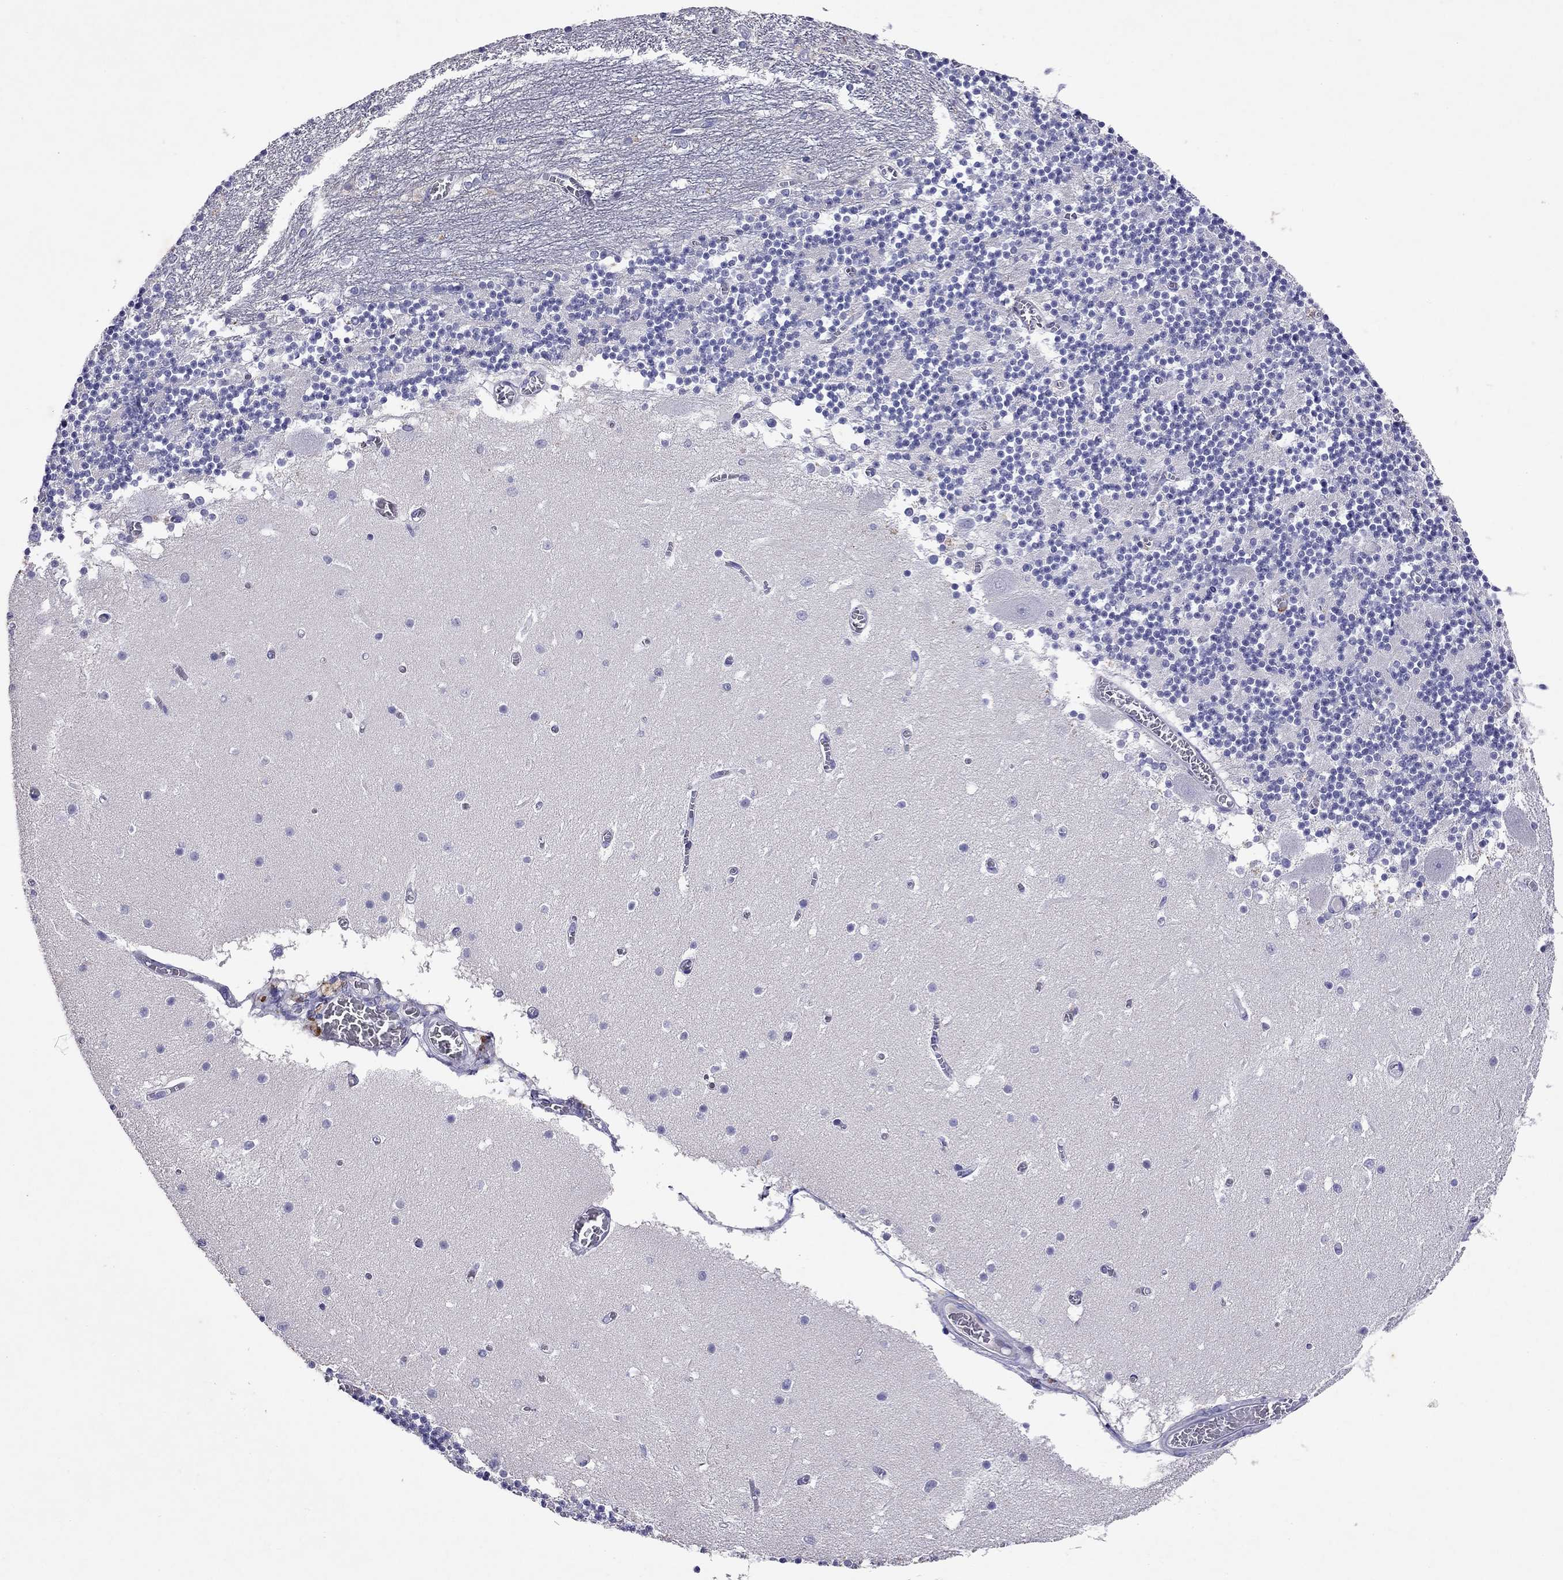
{"staining": {"intensity": "negative", "quantity": "none", "location": "none"}, "tissue": "cerebellum", "cell_type": "Cells in granular layer", "image_type": "normal", "snomed": [{"axis": "morphology", "description": "Normal tissue, NOS"}, {"axis": "topography", "description": "Cerebellum"}], "caption": "Cells in granular layer show no significant staining in normal cerebellum. Nuclei are stained in blue.", "gene": "ARMC12", "patient": {"sex": "female", "age": 28}}